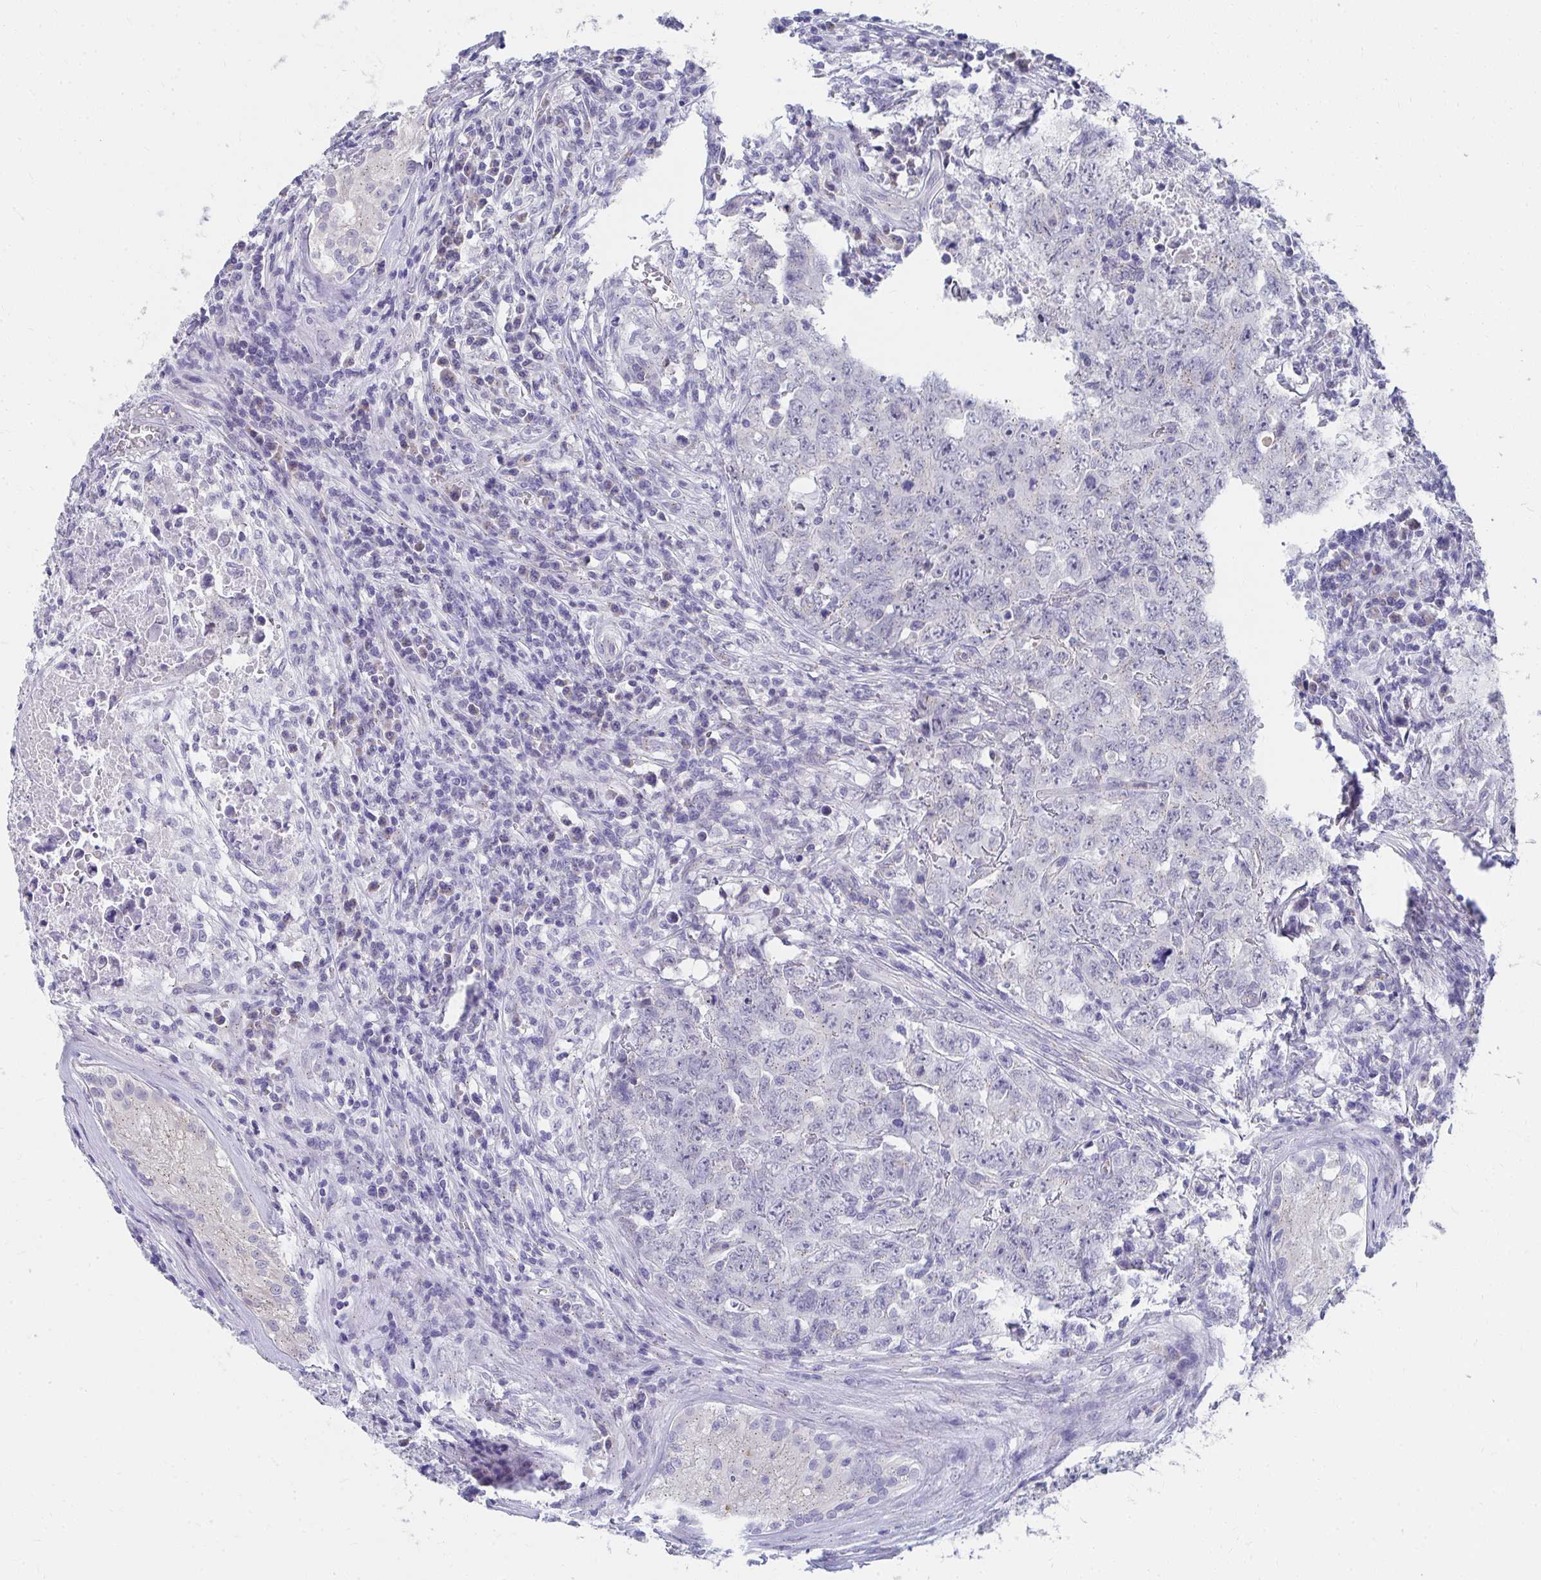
{"staining": {"intensity": "negative", "quantity": "none", "location": "none"}, "tissue": "testis cancer", "cell_type": "Tumor cells", "image_type": "cancer", "snomed": [{"axis": "morphology", "description": "Carcinoma, Embryonal, NOS"}, {"axis": "topography", "description": "Testis"}], "caption": "Tumor cells show no significant staining in testis cancer.", "gene": "TMPRSS2", "patient": {"sex": "male", "age": 24}}